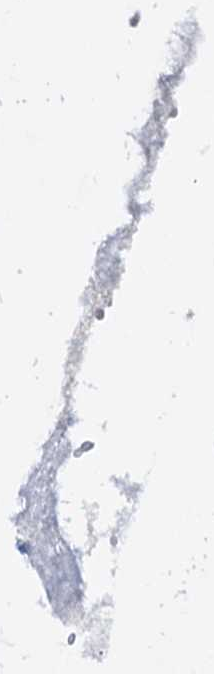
{"staining": {"intensity": "moderate", "quantity": "25%-75%", "location": "nuclear"}, "tissue": "adipose tissue", "cell_type": "Adipocytes", "image_type": "normal", "snomed": [{"axis": "morphology", "description": "Normal tissue, NOS"}, {"axis": "morphology", "description": "Basal cell carcinoma"}, {"axis": "topography", "description": "Cartilage tissue"}, {"axis": "topography", "description": "Nasopharynx"}, {"axis": "topography", "description": "Oral tissue"}], "caption": "A brown stain highlights moderate nuclear staining of a protein in adipocytes of unremarkable adipose tissue. (DAB (3,3'-diaminobenzidine) IHC, brown staining for protein, blue staining for nuclei).", "gene": "RUFY2", "patient": {"sex": "female", "age": 77}}